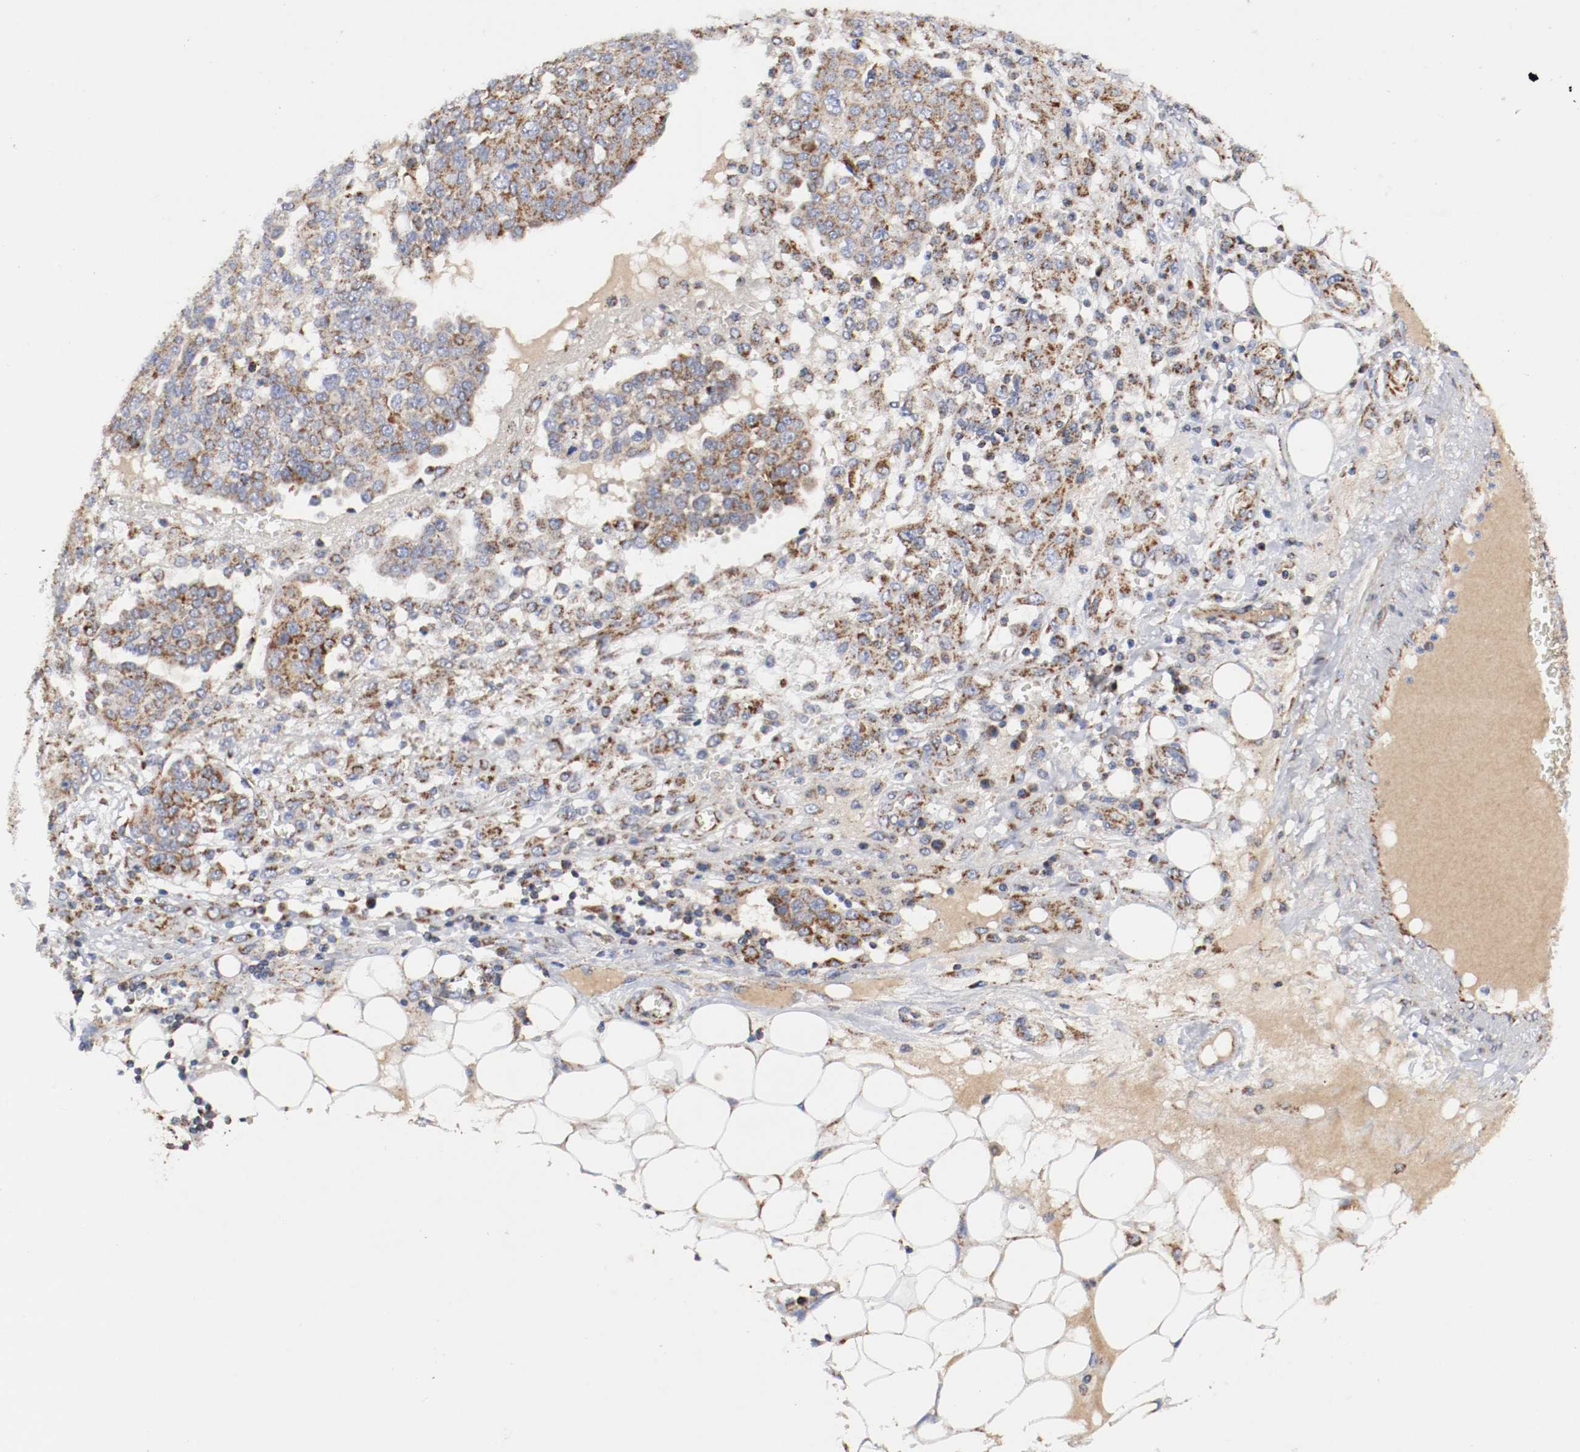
{"staining": {"intensity": "moderate", "quantity": ">75%", "location": "cytoplasmic/membranous"}, "tissue": "ovarian cancer", "cell_type": "Tumor cells", "image_type": "cancer", "snomed": [{"axis": "morphology", "description": "Cystadenocarcinoma, serous, NOS"}, {"axis": "topography", "description": "Soft tissue"}, {"axis": "topography", "description": "Ovary"}], "caption": "High-power microscopy captured an IHC photomicrograph of ovarian cancer, revealing moderate cytoplasmic/membranous expression in about >75% of tumor cells.", "gene": "AFG3L2", "patient": {"sex": "female", "age": 57}}